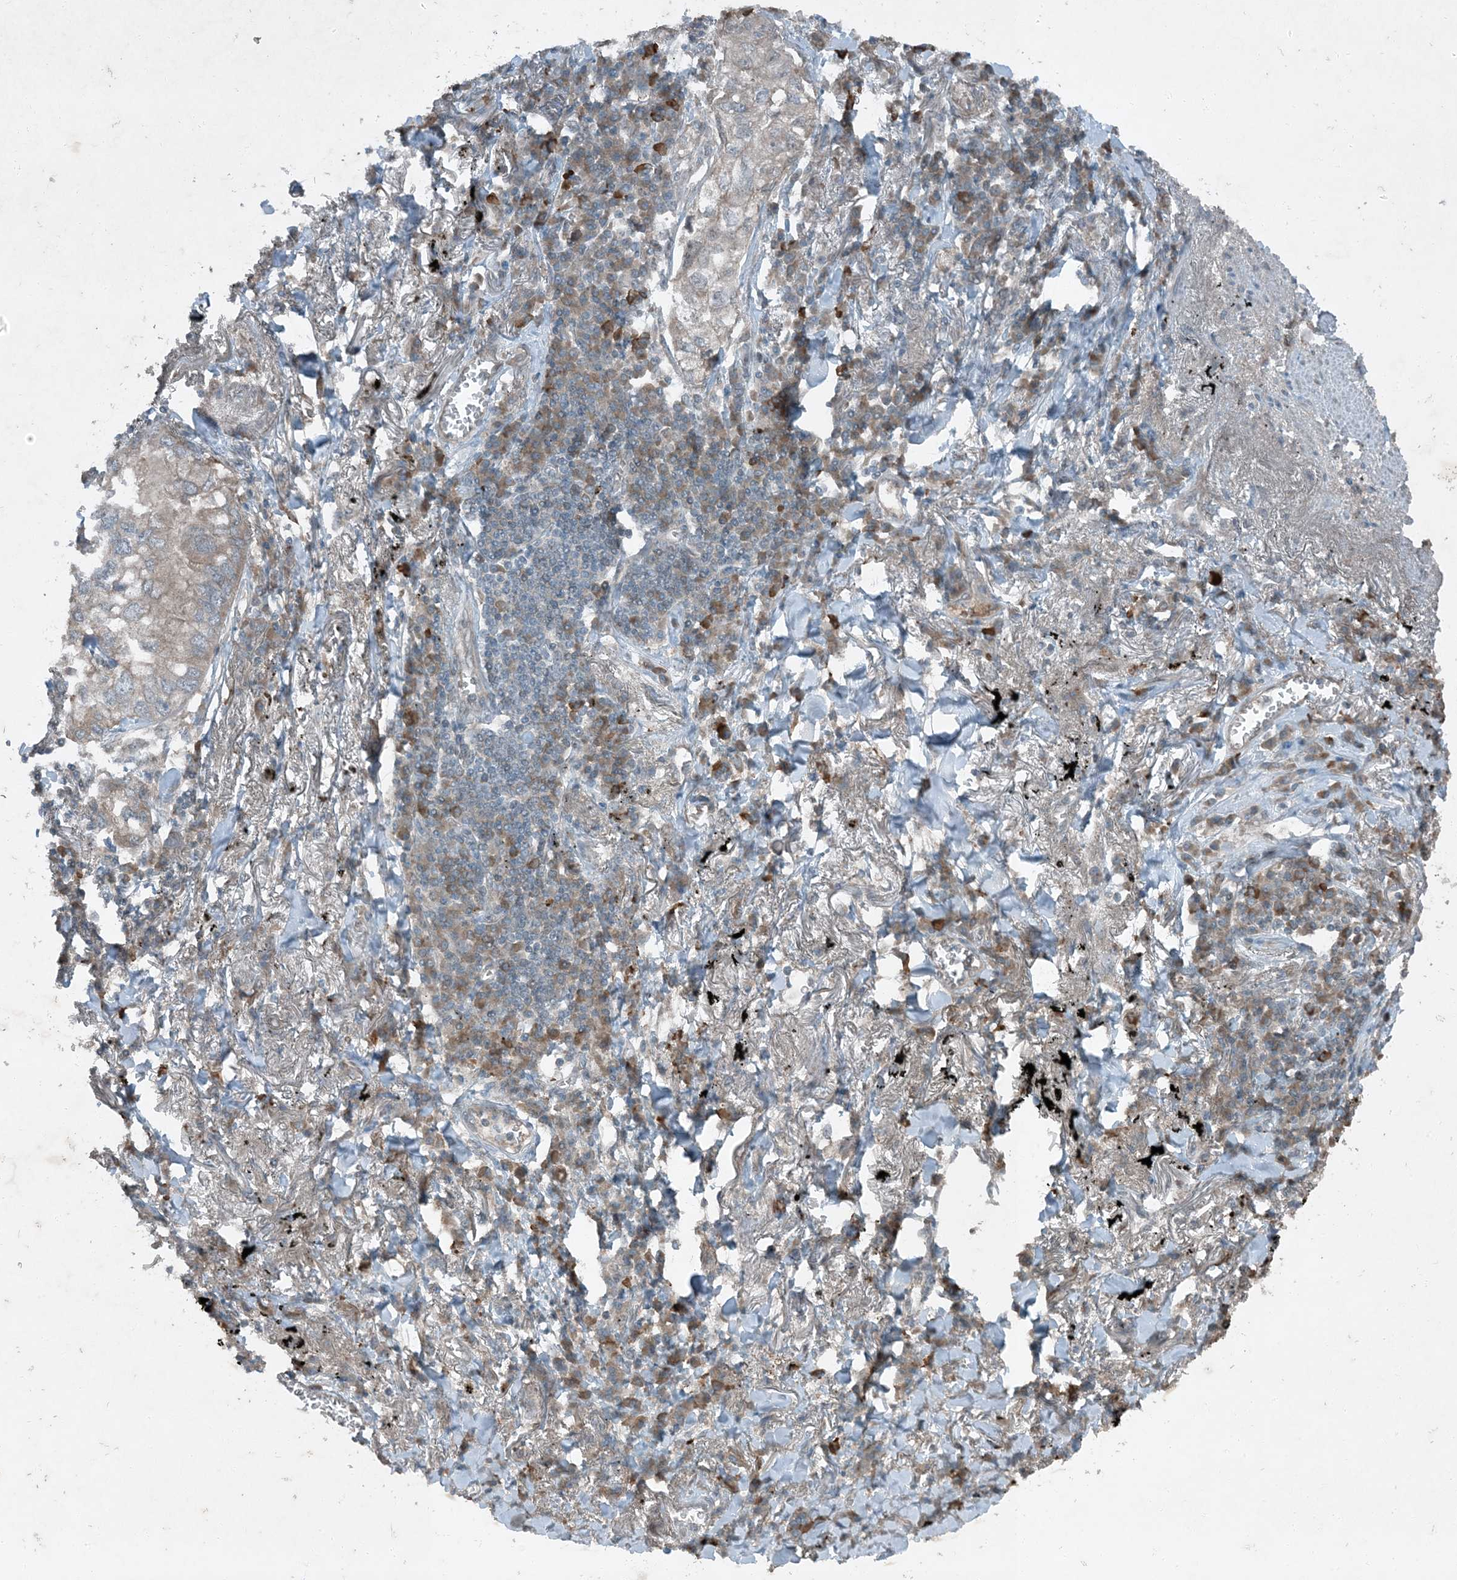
{"staining": {"intensity": "negative", "quantity": "none", "location": "none"}, "tissue": "lung cancer", "cell_type": "Tumor cells", "image_type": "cancer", "snomed": [{"axis": "morphology", "description": "Adenocarcinoma, NOS"}, {"axis": "topography", "description": "Lung"}], "caption": "DAB immunohistochemical staining of human adenocarcinoma (lung) displays no significant positivity in tumor cells.", "gene": "MDN1", "patient": {"sex": "male", "age": 65}}